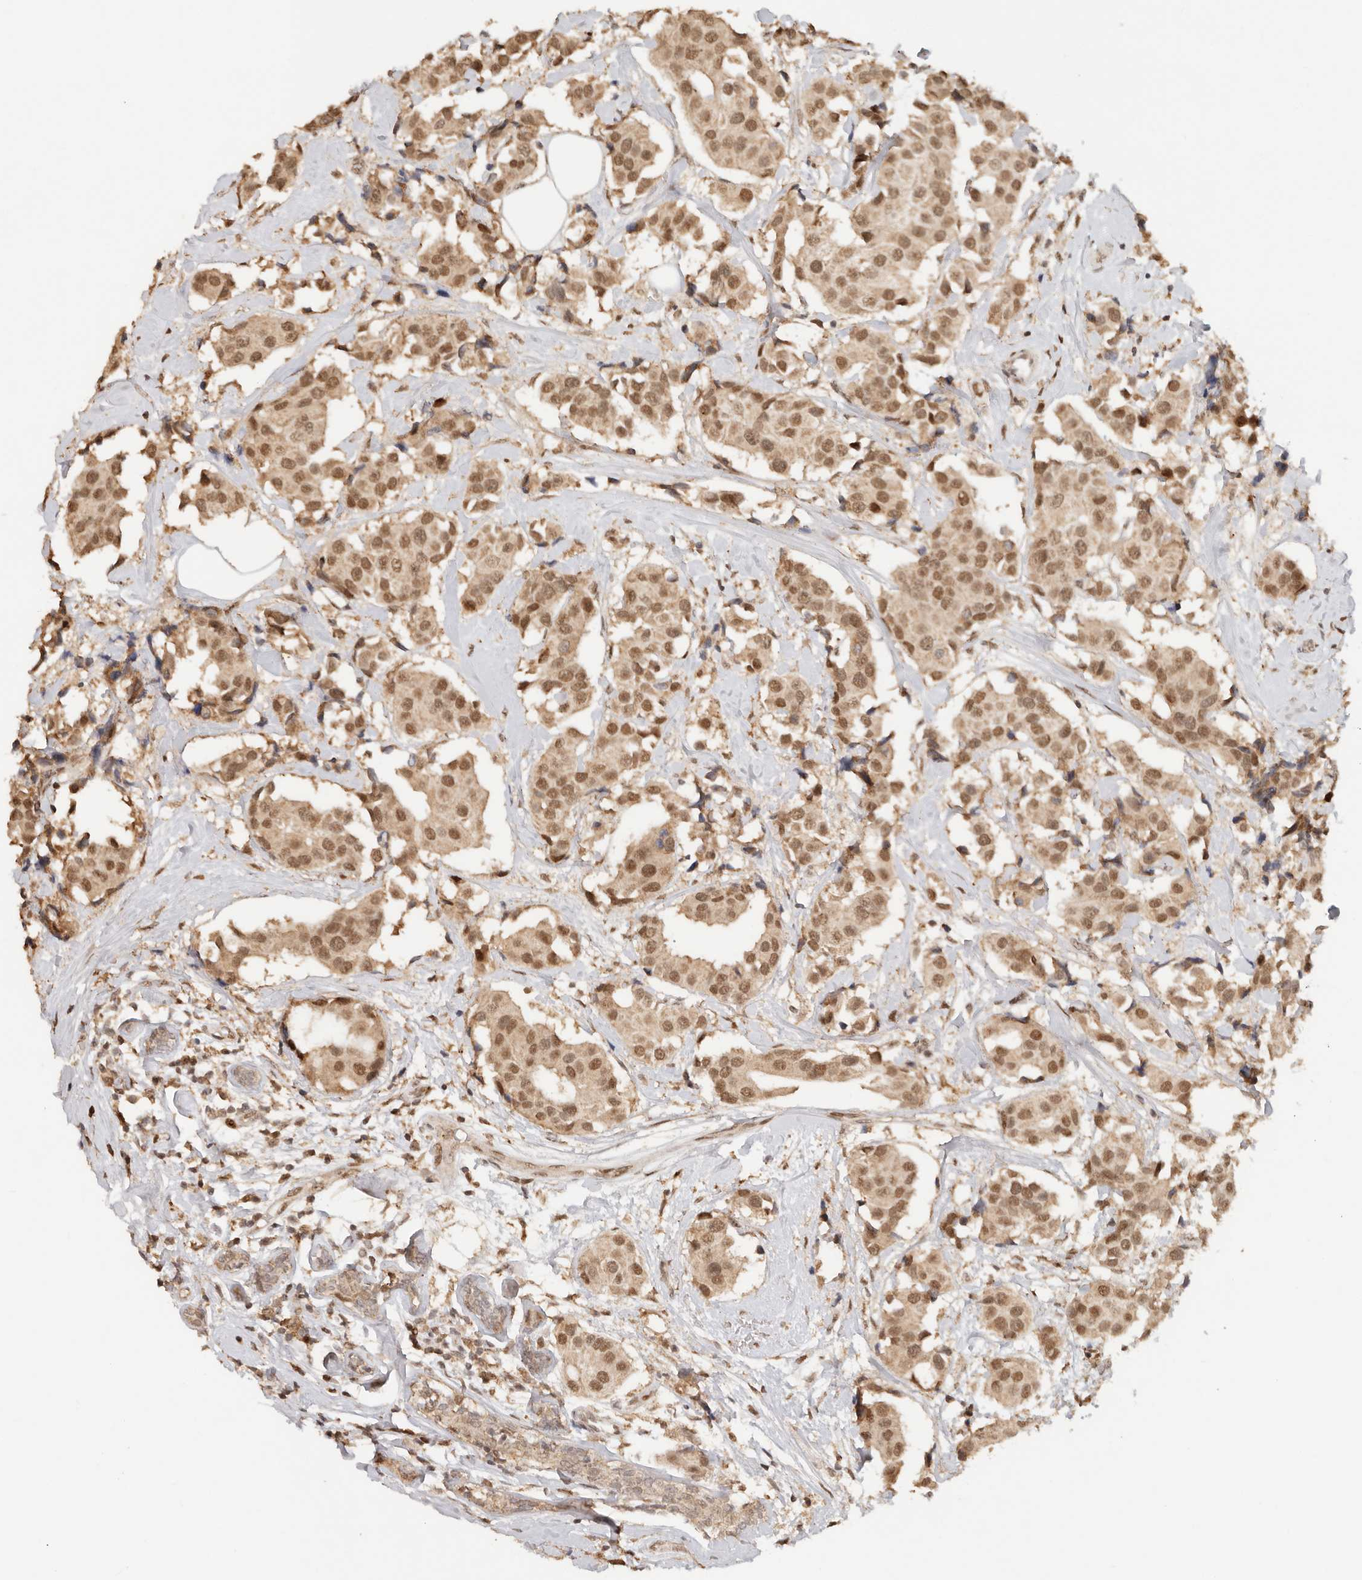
{"staining": {"intensity": "moderate", "quantity": ">75%", "location": "nuclear"}, "tissue": "breast cancer", "cell_type": "Tumor cells", "image_type": "cancer", "snomed": [{"axis": "morphology", "description": "Normal tissue, NOS"}, {"axis": "morphology", "description": "Duct carcinoma"}, {"axis": "topography", "description": "Breast"}], "caption": "Moderate nuclear expression is seen in about >75% of tumor cells in breast cancer.", "gene": "NPAS2", "patient": {"sex": "female", "age": 39}}